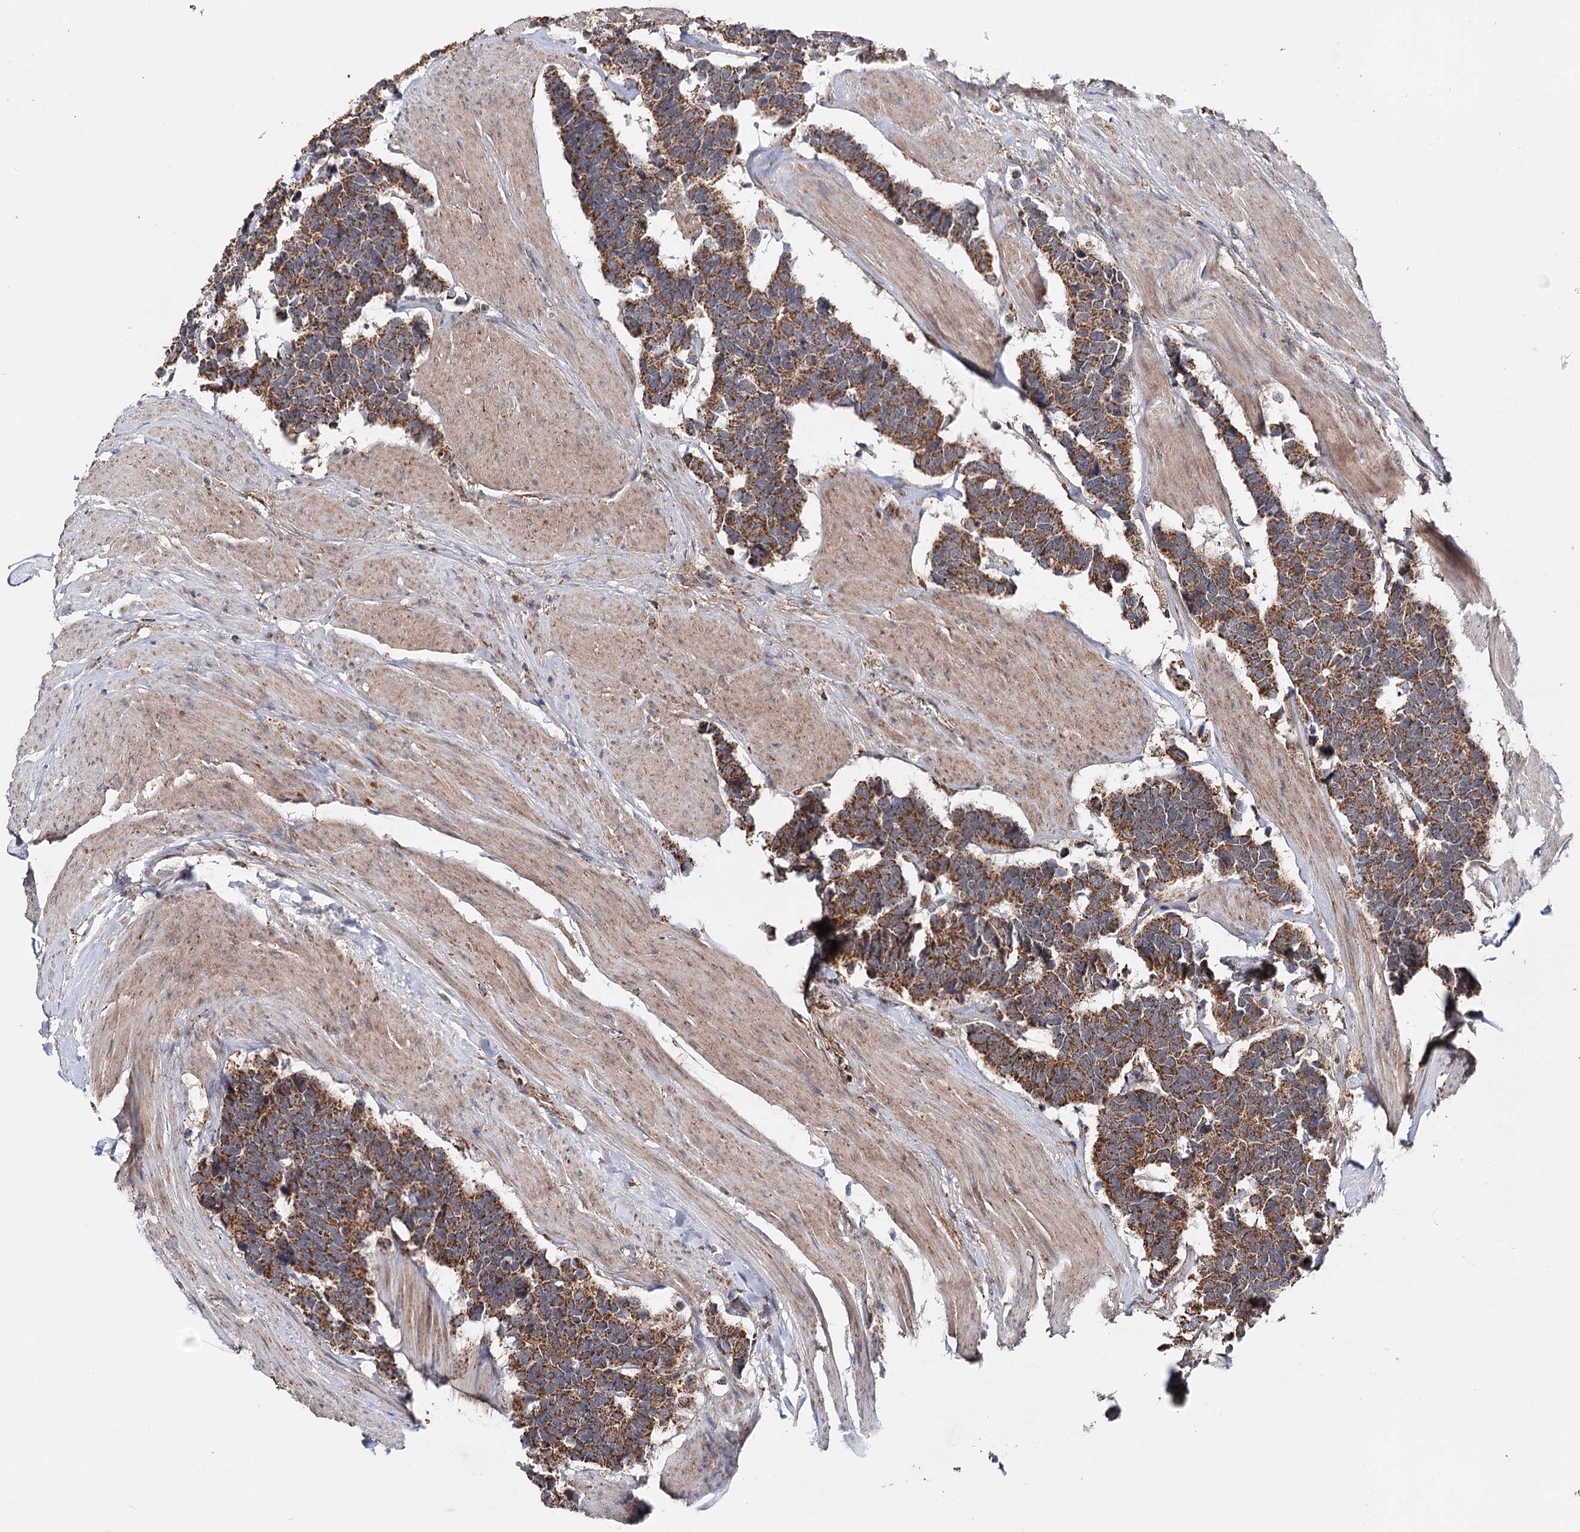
{"staining": {"intensity": "strong", "quantity": ">75%", "location": "cytoplasmic/membranous"}, "tissue": "carcinoid", "cell_type": "Tumor cells", "image_type": "cancer", "snomed": [{"axis": "morphology", "description": "Carcinoma, NOS"}, {"axis": "morphology", "description": "Carcinoid, malignant, NOS"}, {"axis": "topography", "description": "Urinary bladder"}], "caption": "Protein staining reveals strong cytoplasmic/membranous expression in about >75% of tumor cells in carcinoma. (DAB (3,3'-diaminobenzidine) IHC with brightfield microscopy, high magnification).", "gene": "PIK3CB", "patient": {"sex": "male", "age": 57}}